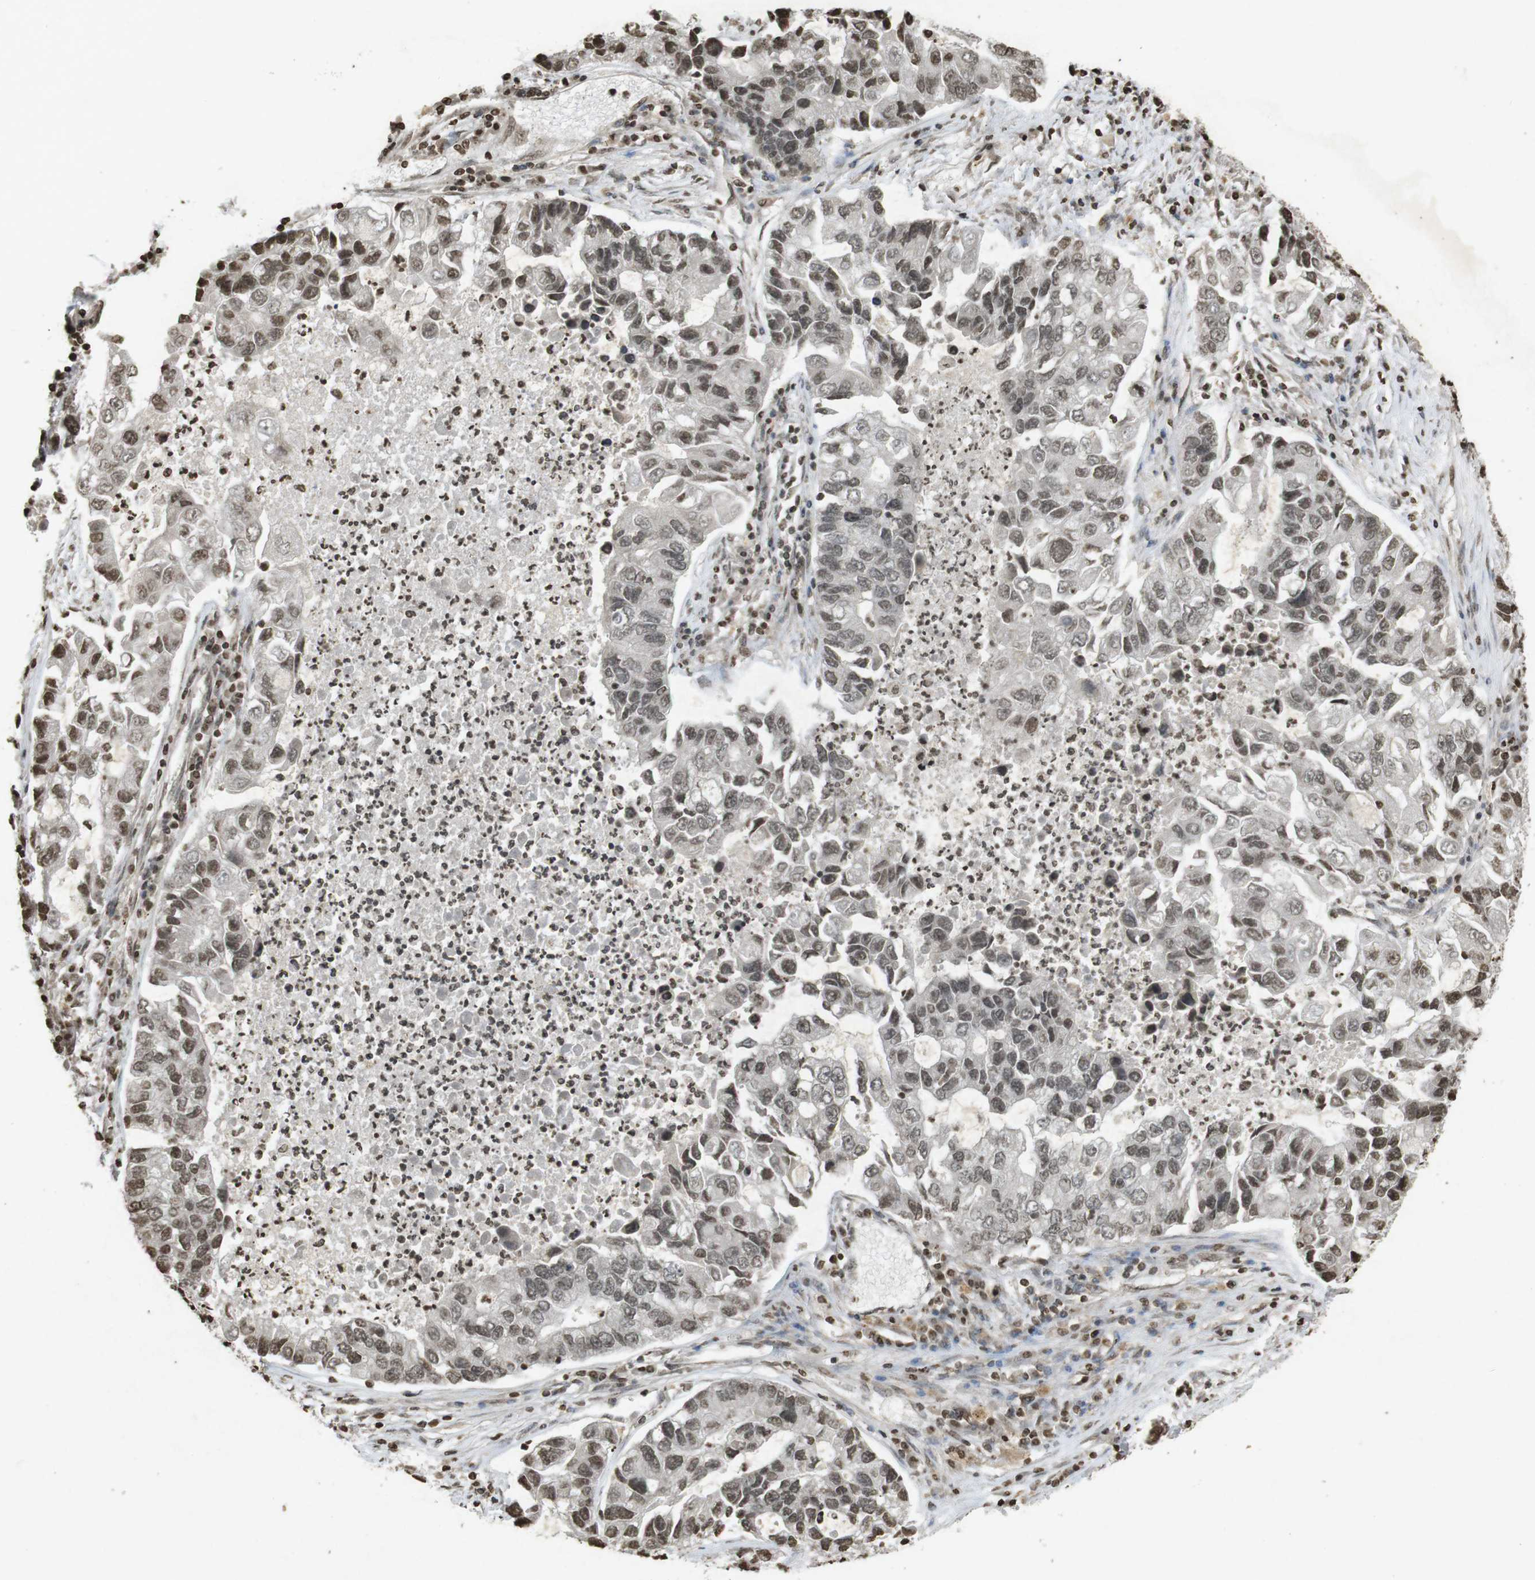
{"staining": {"intensity": "weak", "quantity": ">75%", "location": "nuclear"}, "tissue": "lung cancer", "cell_type": "Tumor cells", "image_type": "cancer", "snomed": [{"axis": "morphology", "description": "Adenocarcinoma, NOS"}, {"axis": "topography", "description": "Lung"}], "caption": "Protein staining exhibits weak nuclear positivity in approximately >75% of tumor cells in lung cancer. (Brightfield microscopy of DAB IHC at high magnification).", "gene": "ORC4", "patient": {"sex": "female", "age": 51}}